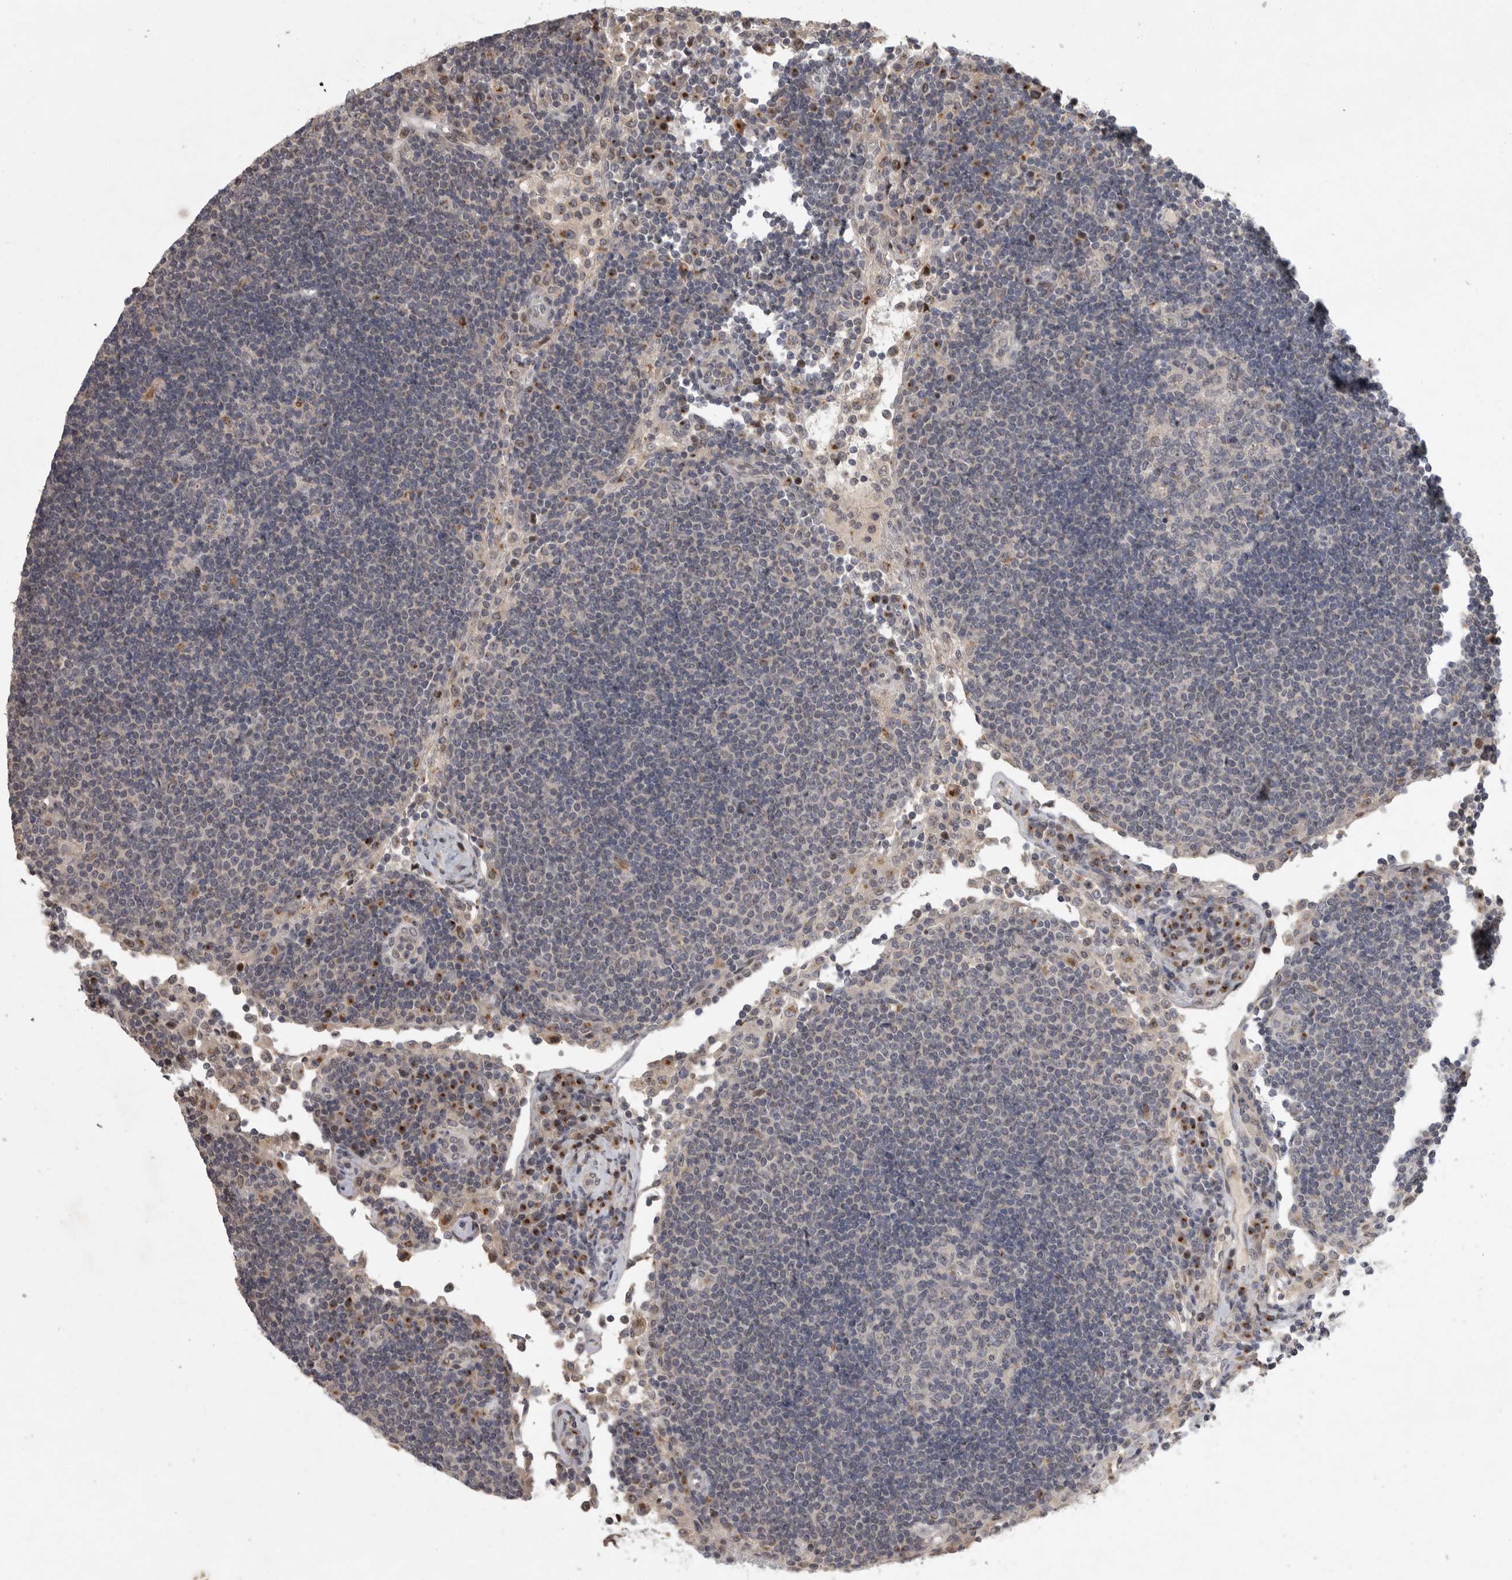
{"staining": {"intensity": "negative", "quantity": "none", "location": "none"}, "tissue": "lymph node", "cell_type": "Germinal center cells", "image_type": "normal", "snomed": [{"axis": "morphology", "description": "Normal tissue, NOS"}, {"axis": "topography", "description": "Lymph node"}], "caption": "Histopathology image shows no significant protein staining in germinal center cells of normal lymph node. The staining was performed using DAB to visualize the protein expression in brown, while the nuclei were stained in blue with hematoxylin (Magnification: 20x).", "gene": "MAN2A1", "patient": {"sex": "female", "age": 53}}